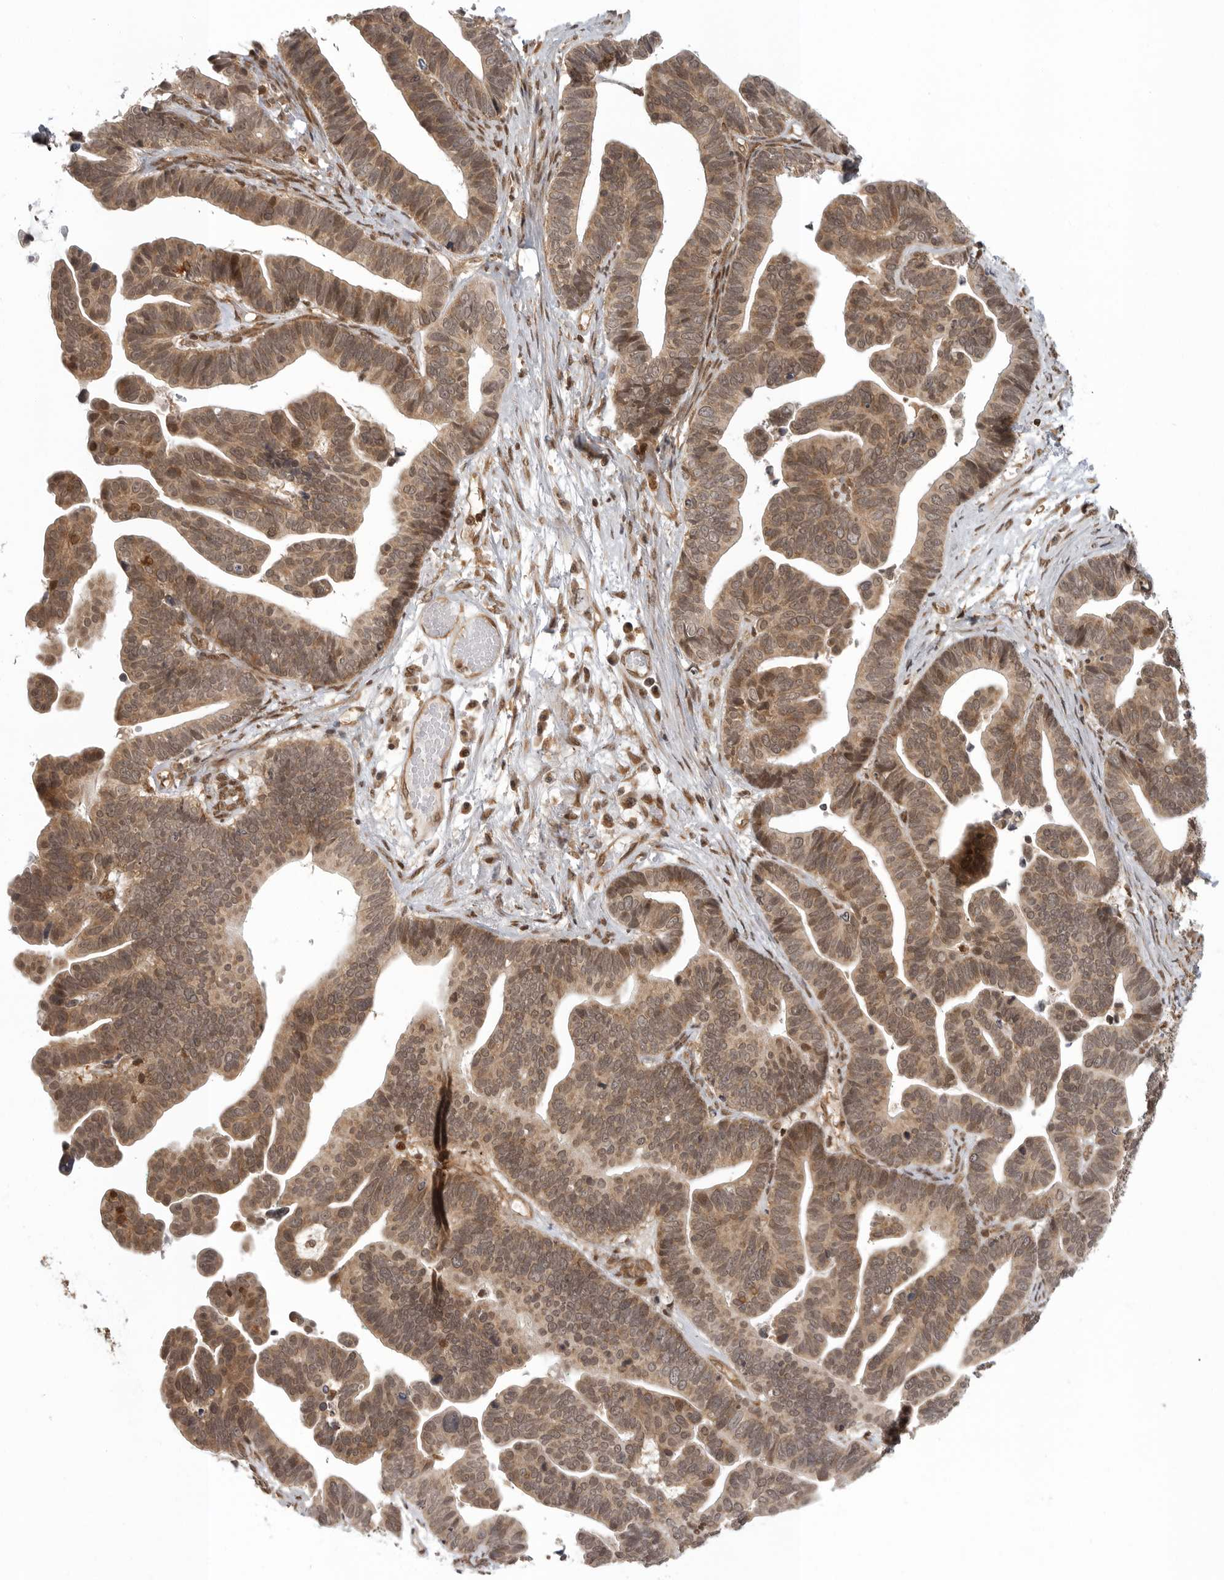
{"staining": {"intensity": "moderate", "quantity": ">75%", "location": "cytoplasmic/membranous,nuclear"}, "tissue": "ovarian cancer", "cell_type": "Tumor cells", "image_type": "cancer", "snomed": [{"axis": "morphology", "description": "Cystadenocarcinoma, serous, NOS"}, {"axis": "topography", "description": "Ovary"}], "caption": "Protein staining of ovarian cancer tissue displays moderate cytoplasmic/membranous and nuclear positivity in about >75% of tumor cells.", "gene": "SZRD1", "patient": {"sex": "female", "age": 56}}